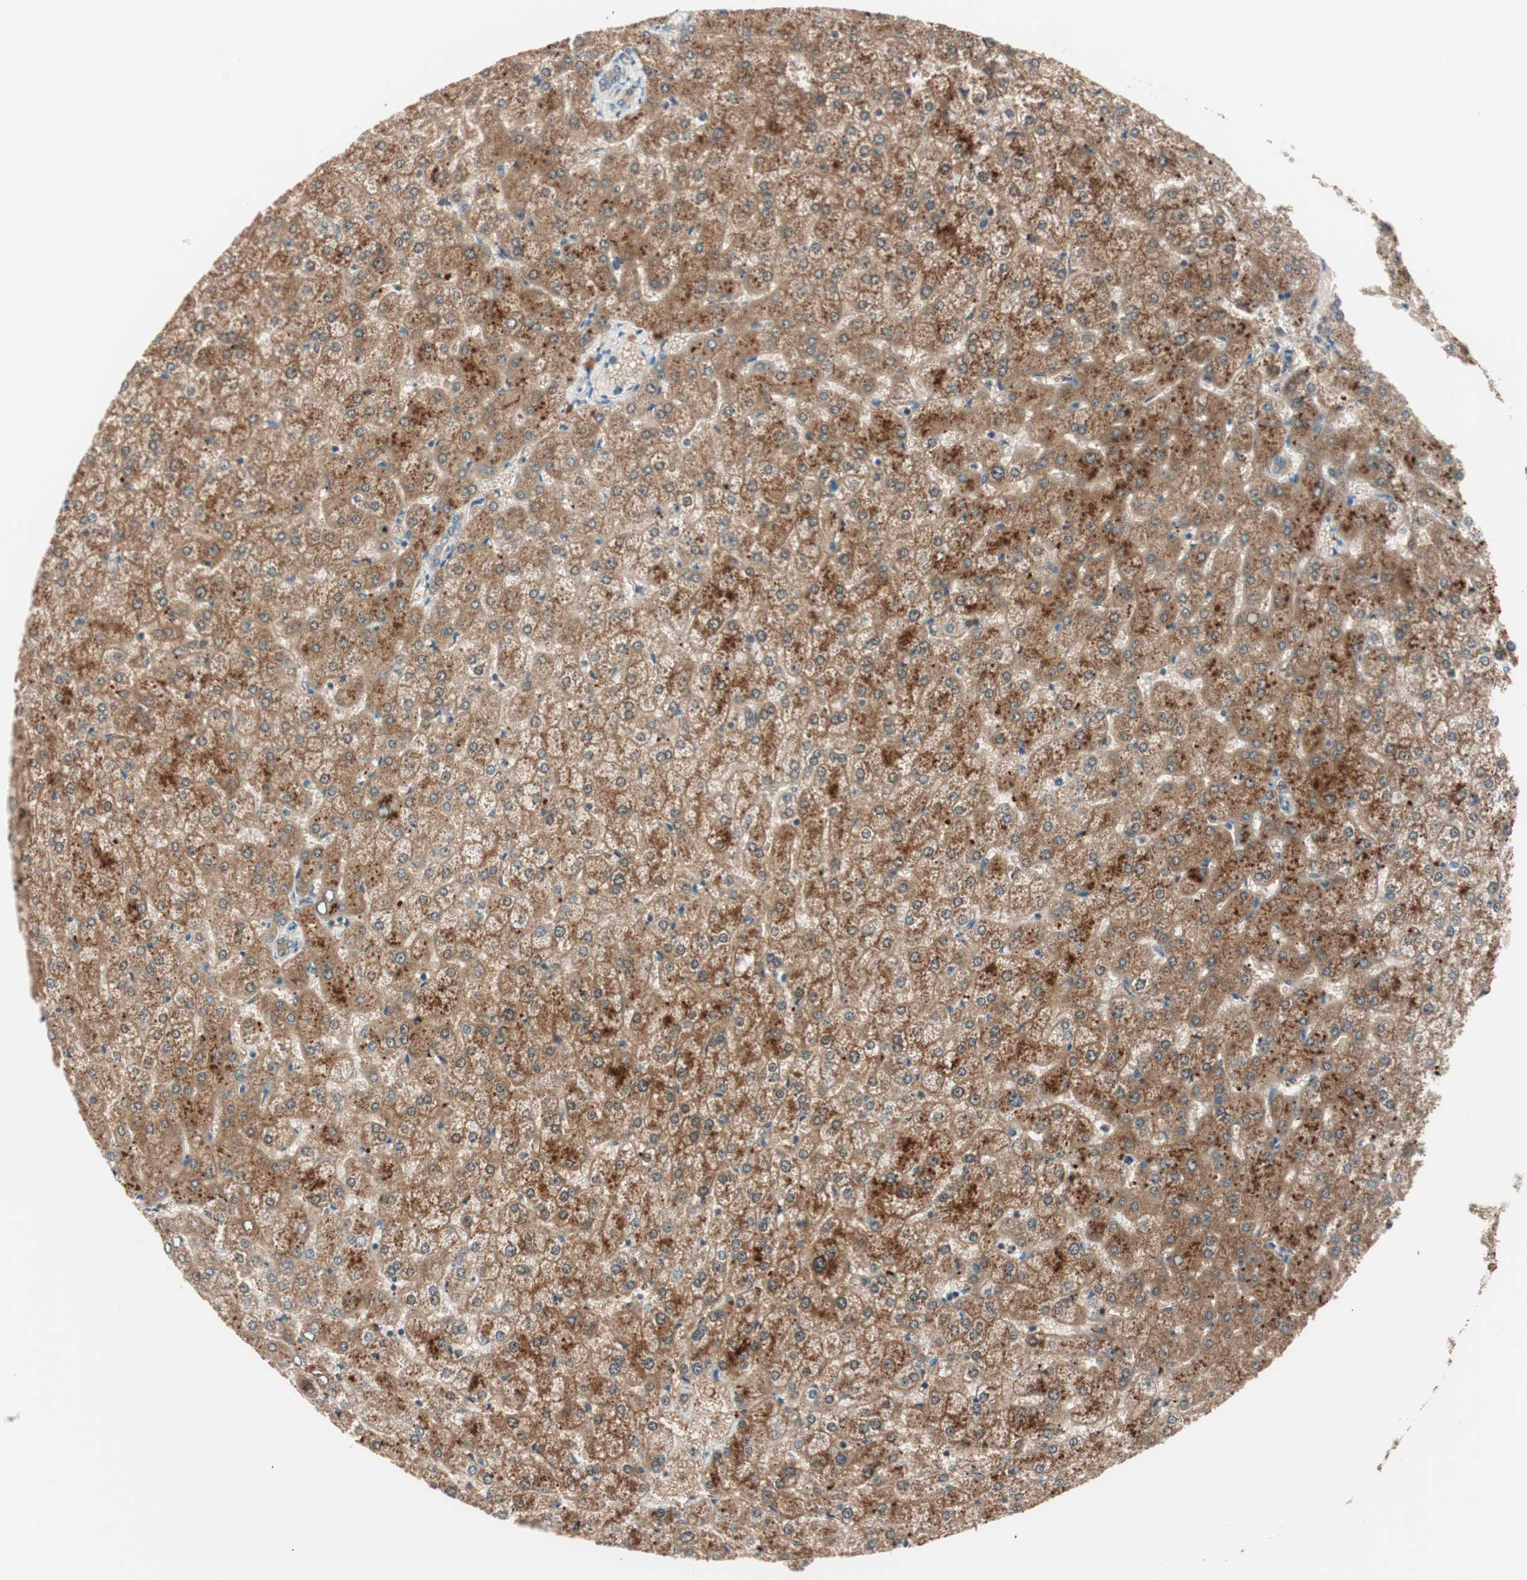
{"staining": {"intensity": "moderate", "quantity": ">75%", "location": "cytoplasmic/membranous"}, "tissue": "liver", "cell_type": "Hepatocytes", "image_type": "normal", "snomed": [{"axis": "morphology", "description": "Normal tissue, NOS"}, {"axis": "topography", "description": "Liver"}], "caption": "Immunohistochemistry (DAB (3,3'-diaminobenzidine)) staining of unremarkable human liver shows moderate cytoplasmic/membranous protein staining in about >75% of hepatocytes.", "gene": "GALT", "patient": {"sex": "female", "age": 32}}